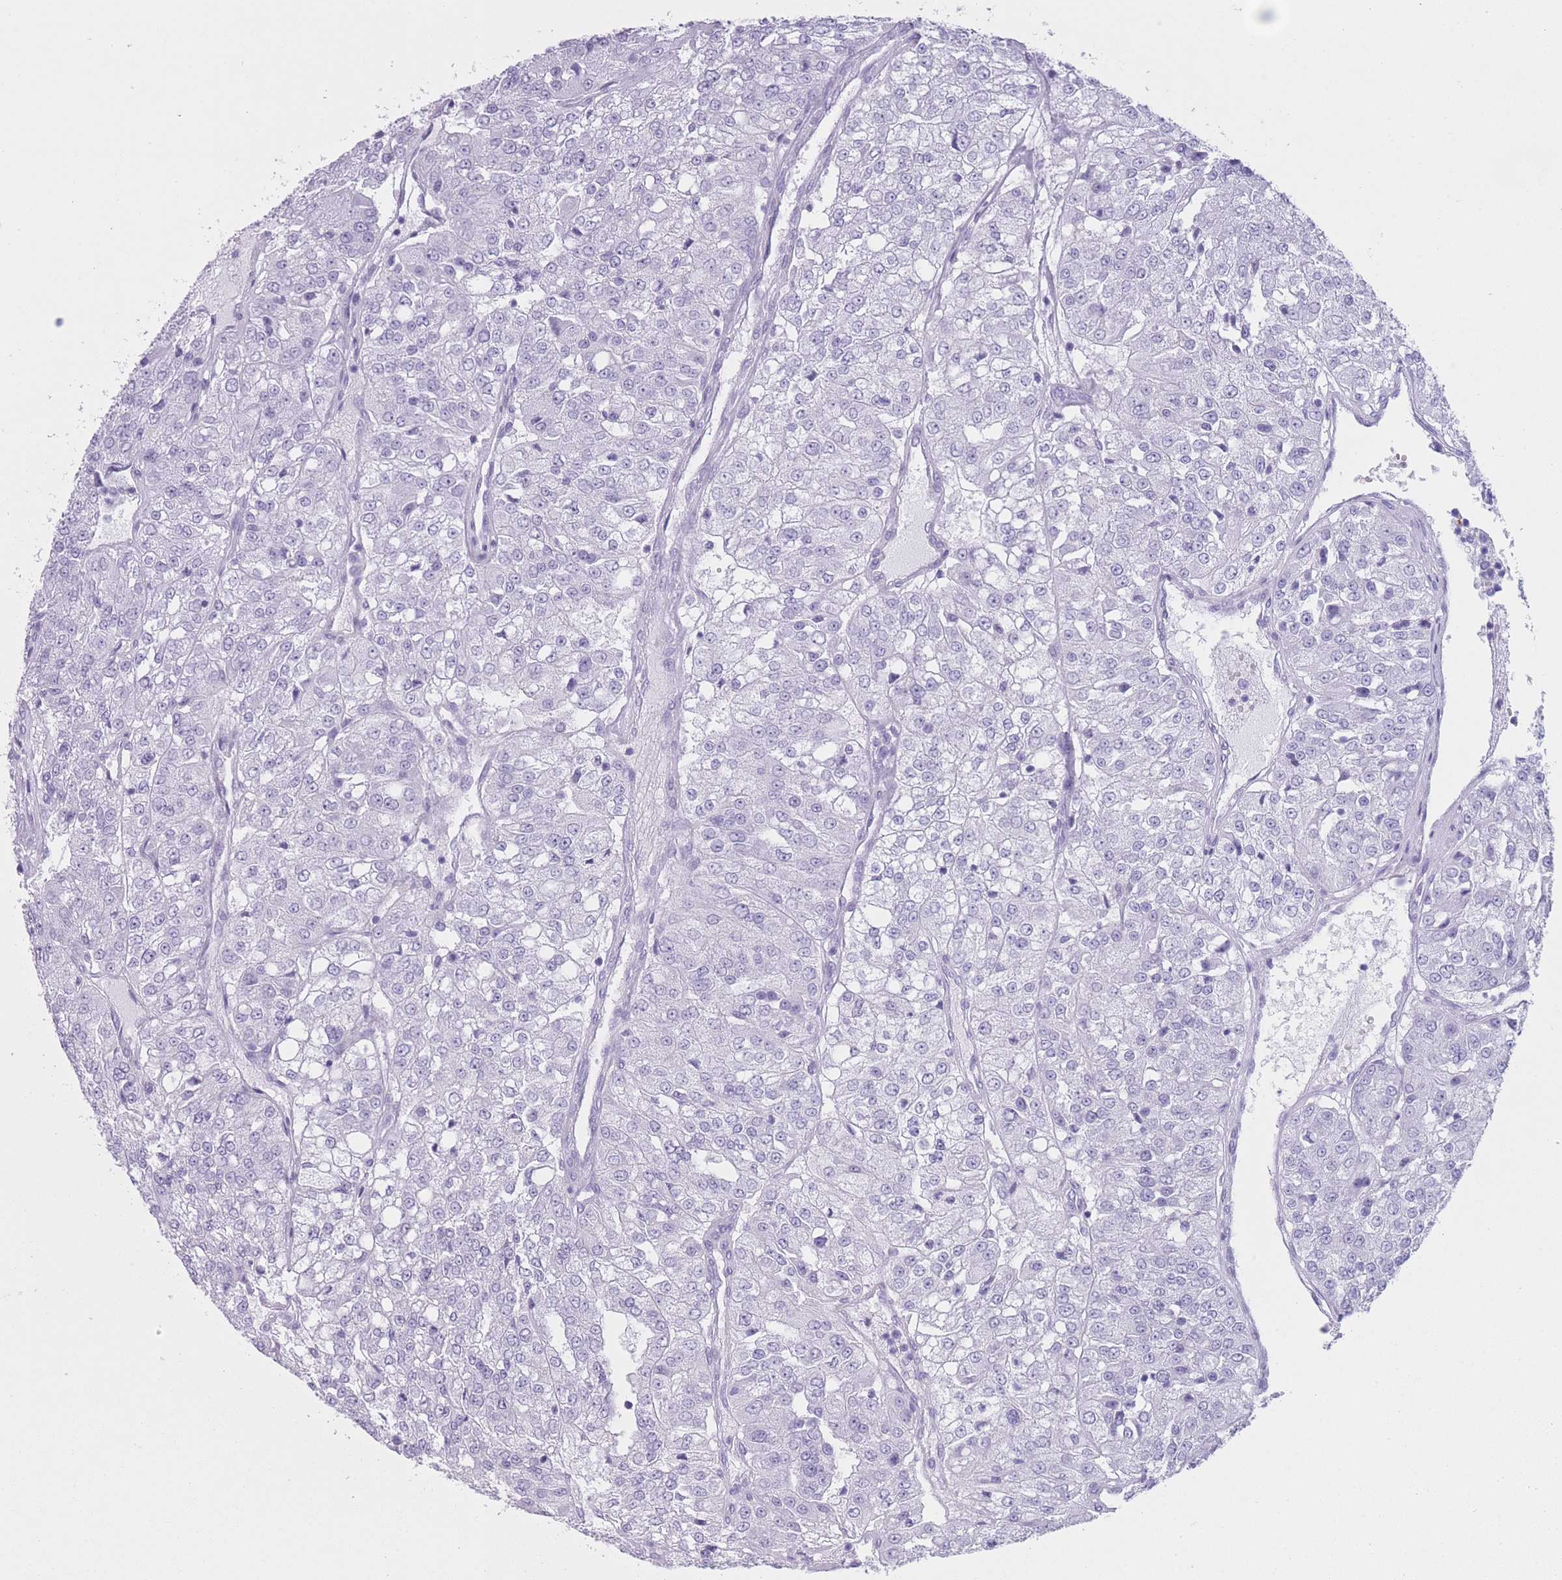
{"staining": {"intensity": "negative", "quantity": "none", "location": "none"}, "tissue": "renal cancer", "cell_type": "Tumor cells", "image_type": "cancer", "snomed": [{"axis": "morphology", "description": "Adenocarcinoma, NOS"}, {"axis": "topography", "description": "Kidney"}], "caption": "DAB immunohistochemical staining of adenocarcinoma (renal) exhibits no significant positivity in tumor cells.", "gene": "OR4F21", "patient": {"sex": "female", "age": 63}}